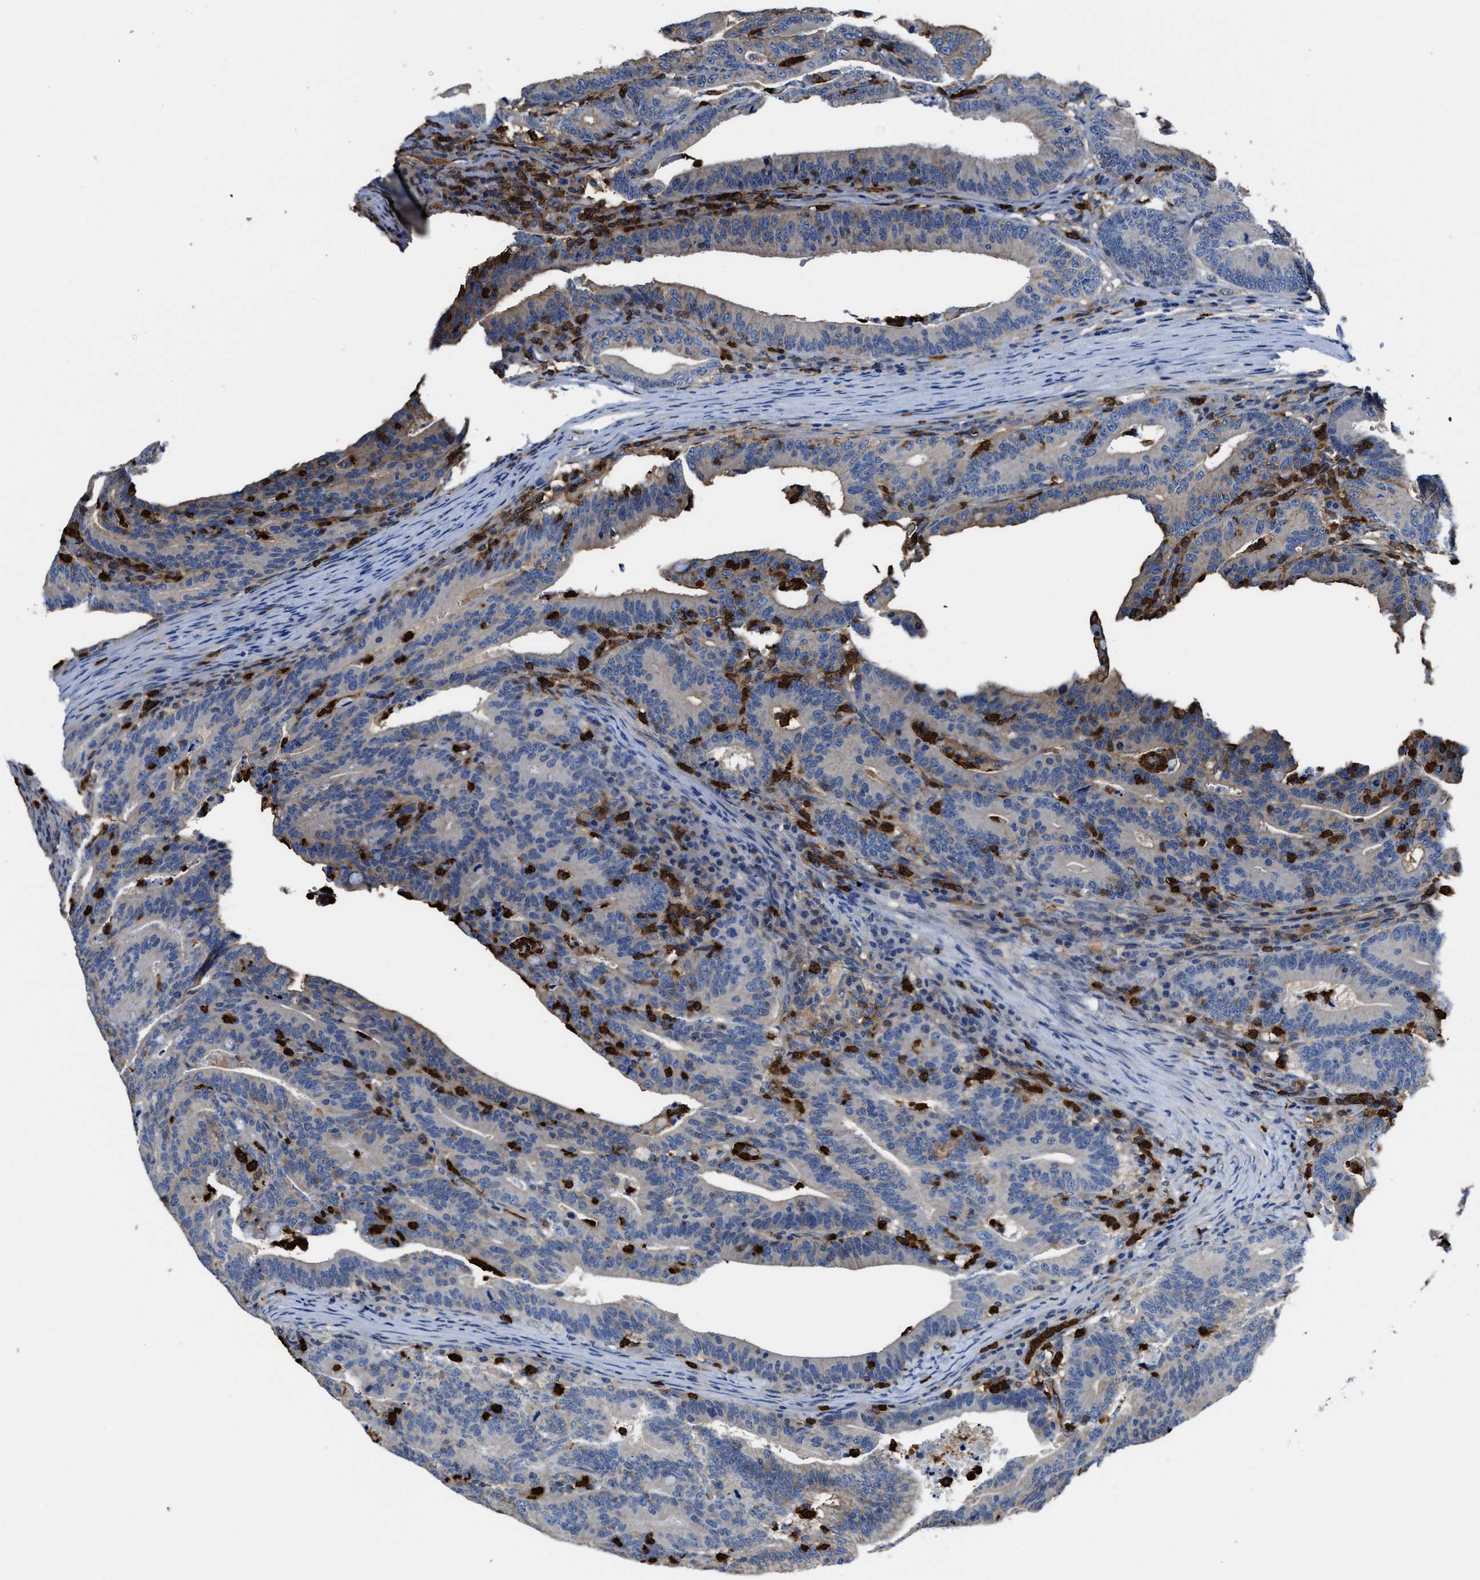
{"staining": {"intensity": "weak", "quantity": "<25%", "location": "cytoplasmic/membranous"}, "tissue": "colorectal cancer", "cell_type": "Tumor cells", "image_type": "cancer", "snomed": [{"axis": "morphology", "description": "Adenocarcinoma, NOS"}, {"axis": "topography", "description": "Colon"}], "caption": "This is a micrograph of immunohistochemistry (IHC) staining of colorectal adenocarcinoma, which shows no staining in tumor cells.", "gene": "TRAF6", "patient": {"sex": "female", "age": 66}}